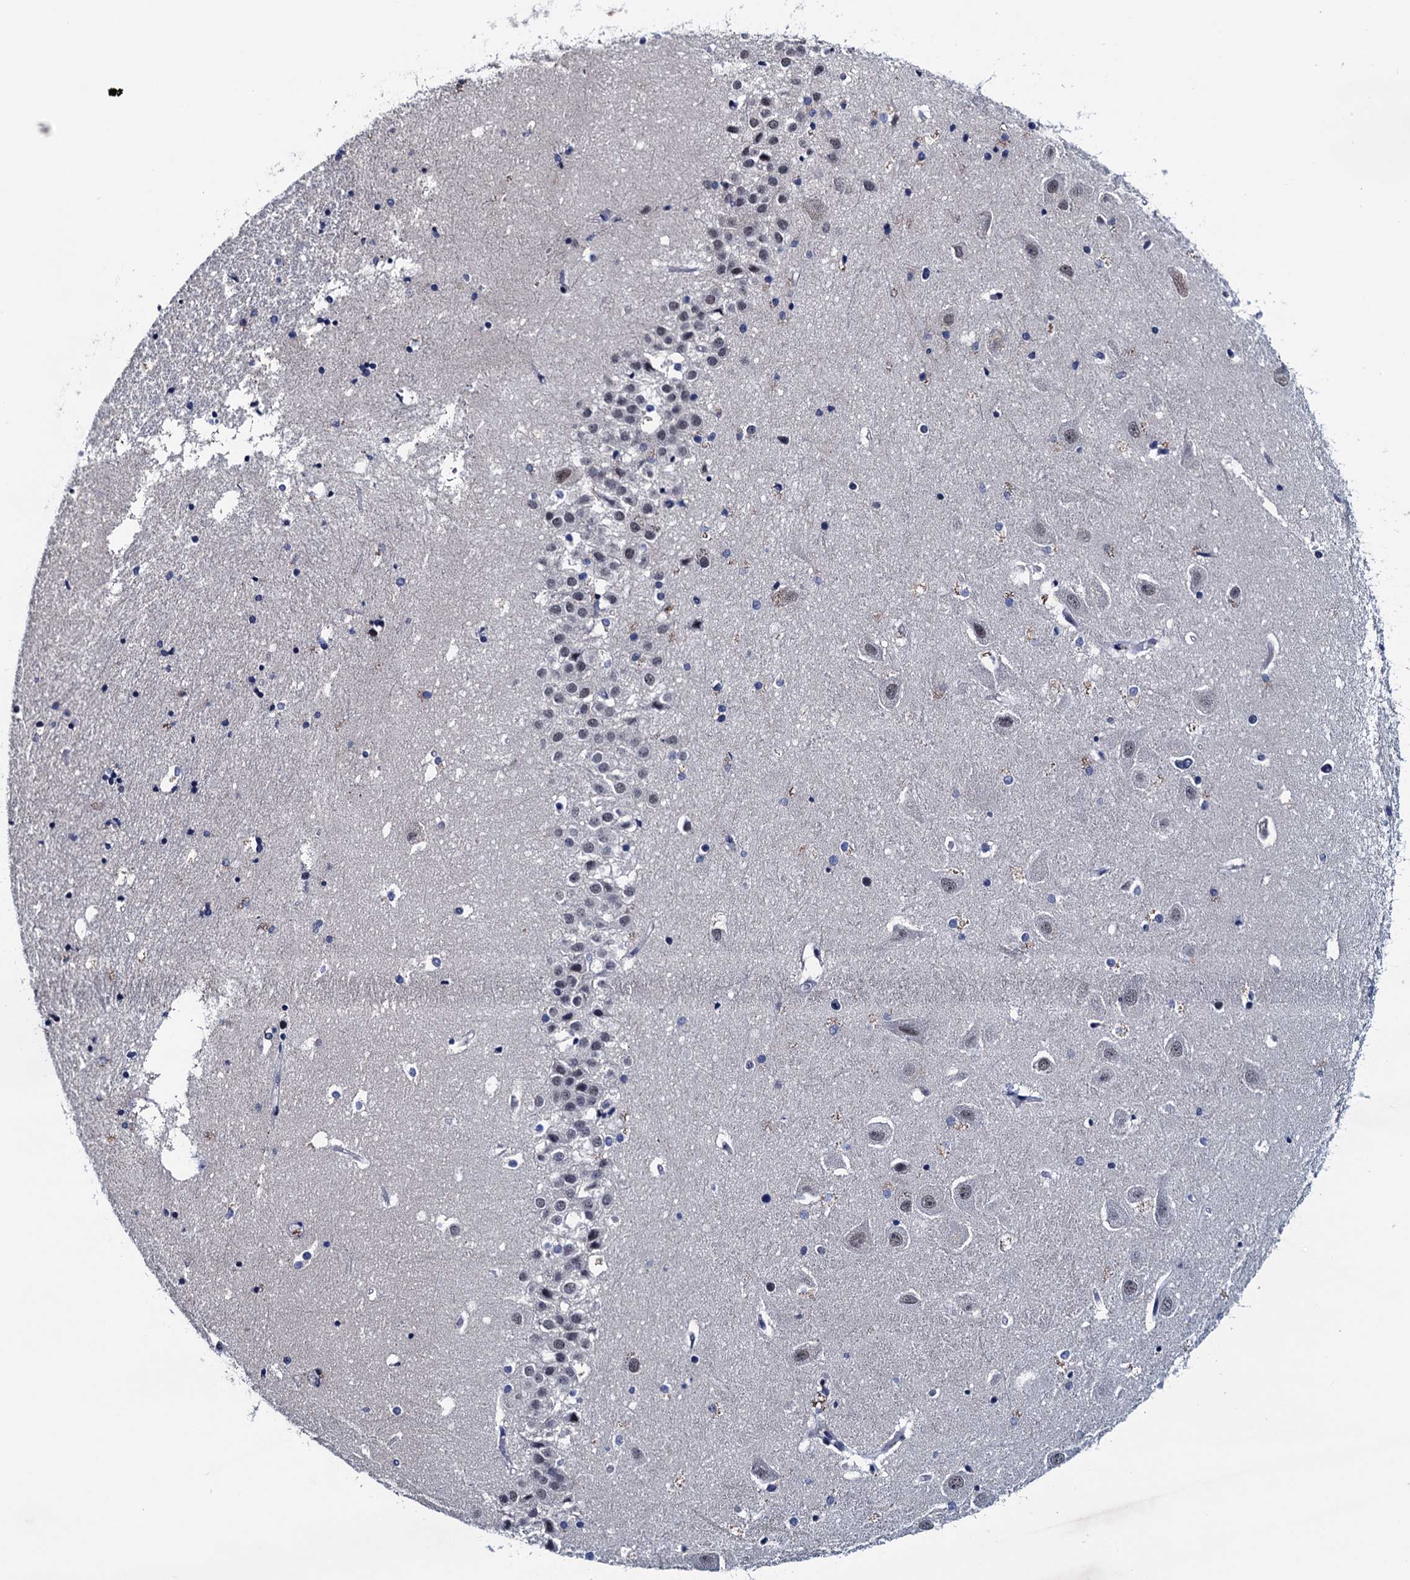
{"staining": {"intensity": "negative", "quantity": "none", "location": "none"}, "tissue": "hippocampus", "cell_type": "Glial cells", "image_type": "normal", "snomed": [{"axis": "morphology", "description": "Normal tissue, NOS"}, {"axis": "topography", "description": "Hippocampus"}], "caption": "Immunohistochemistry photomicrograph of normal hippocampus stained for a protein (brown), which shows no positivity in glial cells.", "gene": "FNBP4", "patient": {"sex": "female", "age": 52}}